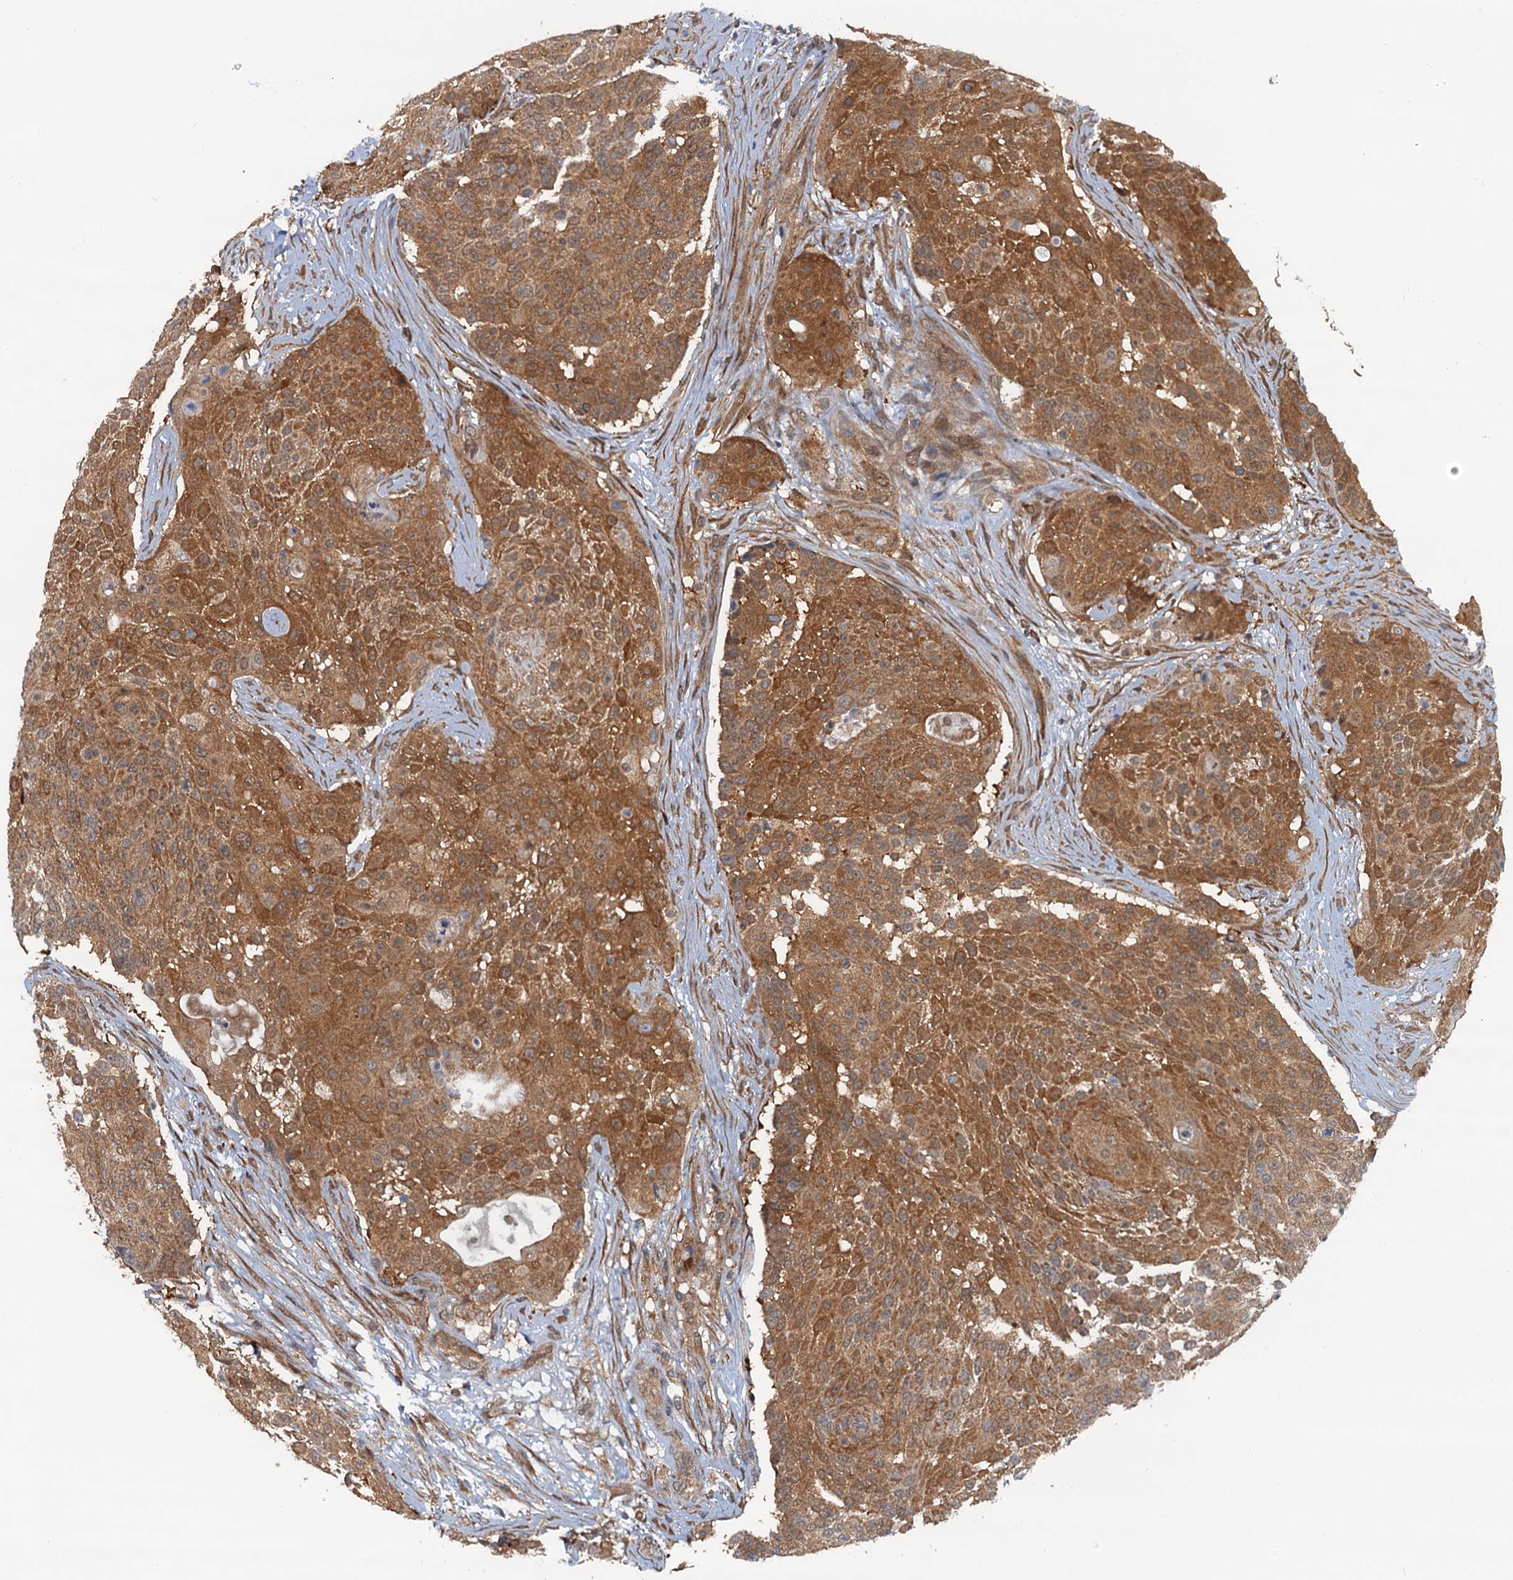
{"staining": {"intensity": "moderate", "quantity": ">75%", "location": "cytoplasmic/membranous"}, "tissue": "urothelial cancer", "cell_type": "Tumor cells", "image_type": "cancer", "snomed": [{"axis": "morphology", "description": "Urothelial carcinoma, High grade"}, {"axis": "topography", "description": "Urinary bladder"}], "caption": "Immunohistochemistry (DAB) staining of human urothelial cancer reveals moderate cytoplasmic/membranous protein expression in approximately >75% of tumor cells.", "gene": "AAGAB", "patient": {"sex": "female", "age": 63}}